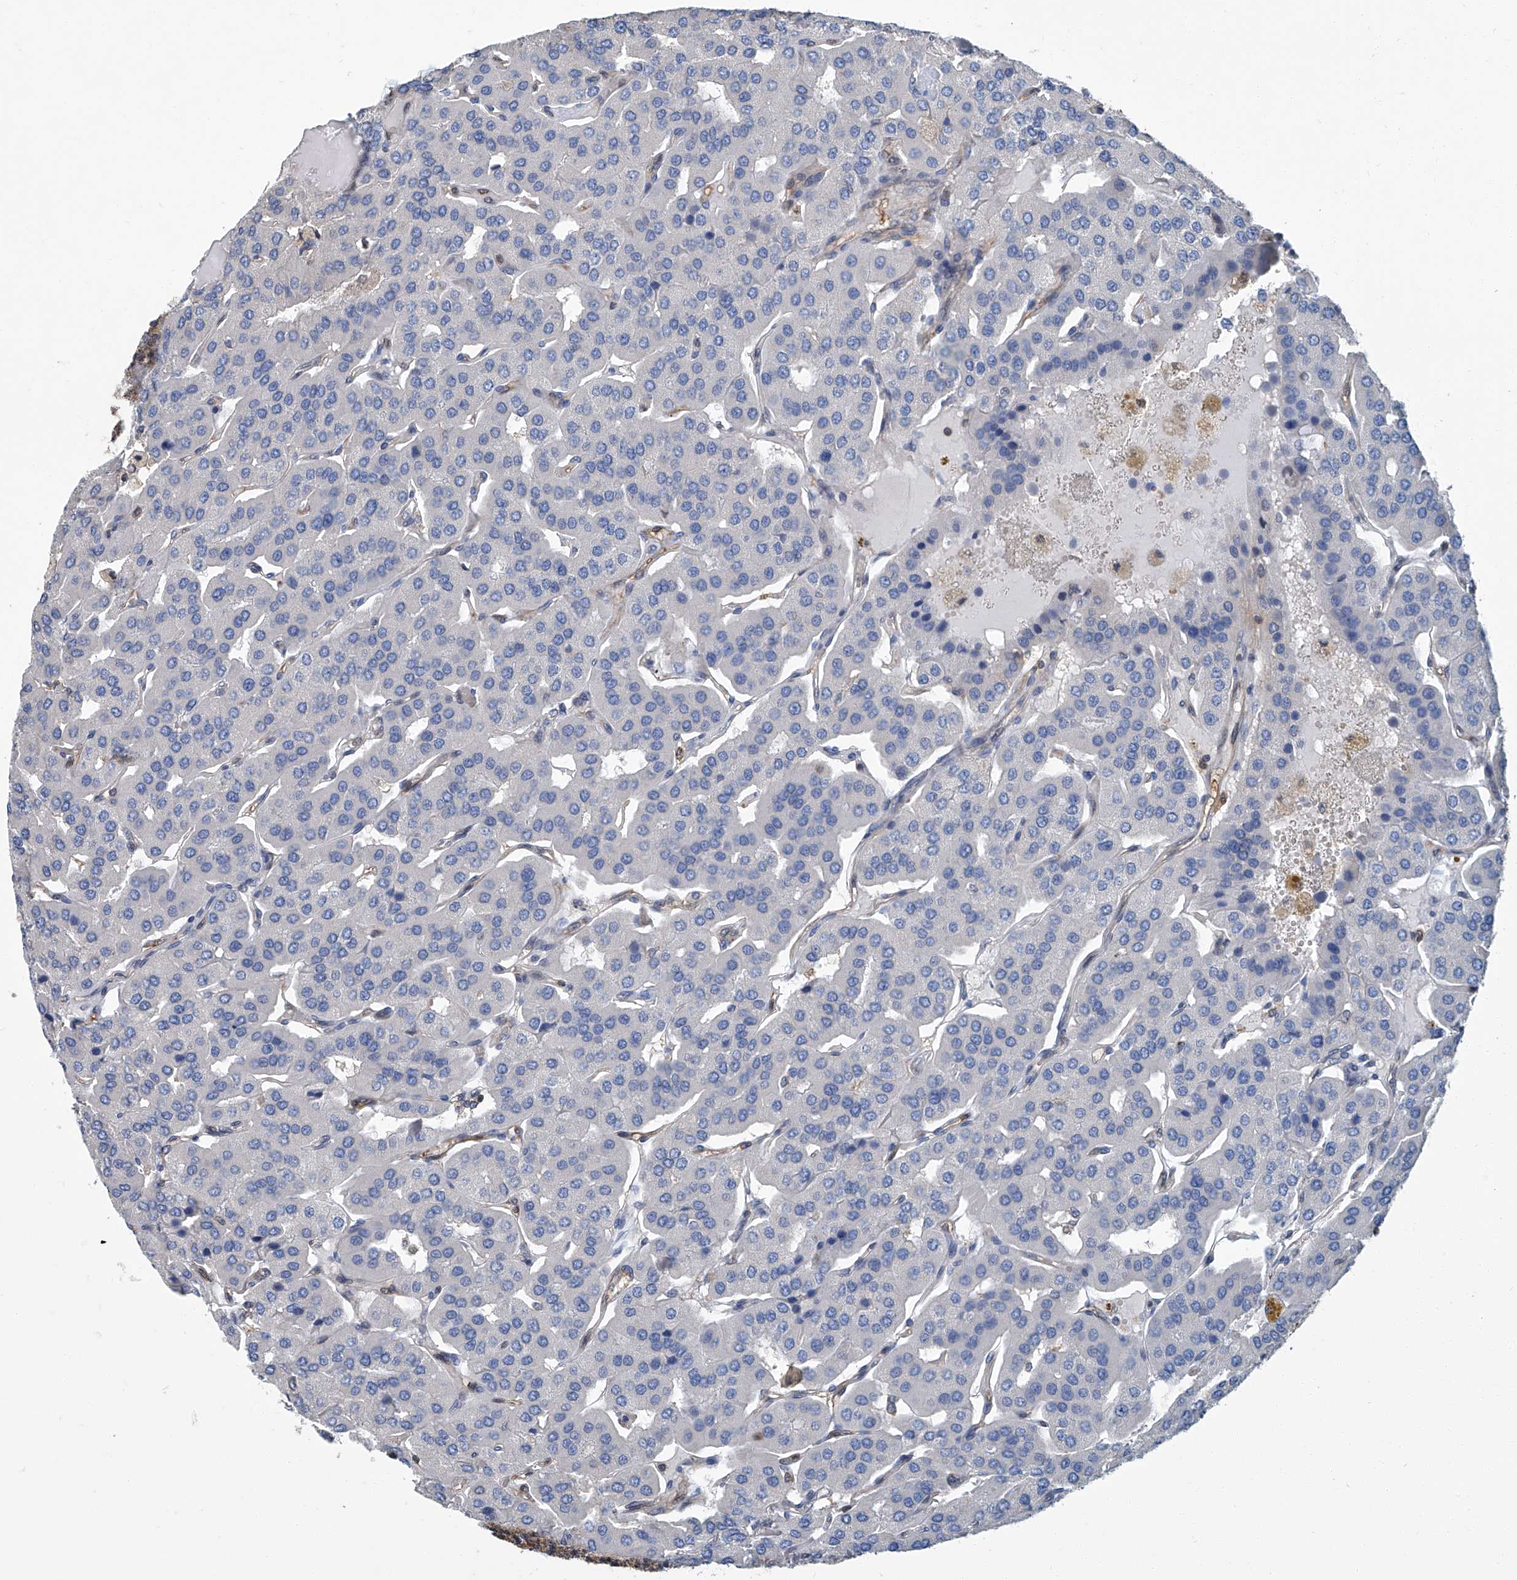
{"staining": {"intensity": "negative", "quantity": "none", "location": "none"}, "tissue": "parathyroid gland", "cell_type": "Glandular cells", "image_type": "normal", "snomed": [{"axis": "morphology", "description": "Normal tissue, NOS"}, {"axis": "morphology", "description": "Adenoma, NOS"}, {"axis": "topography", "description": "Parathyroid gland"}], "caption": "This is a micrograph of IHC staining of normal parathyroid gland, which shows no expression in glandular cells.", "gene": "PSMB10", "patient": {"sex": "female", "age": 86}}